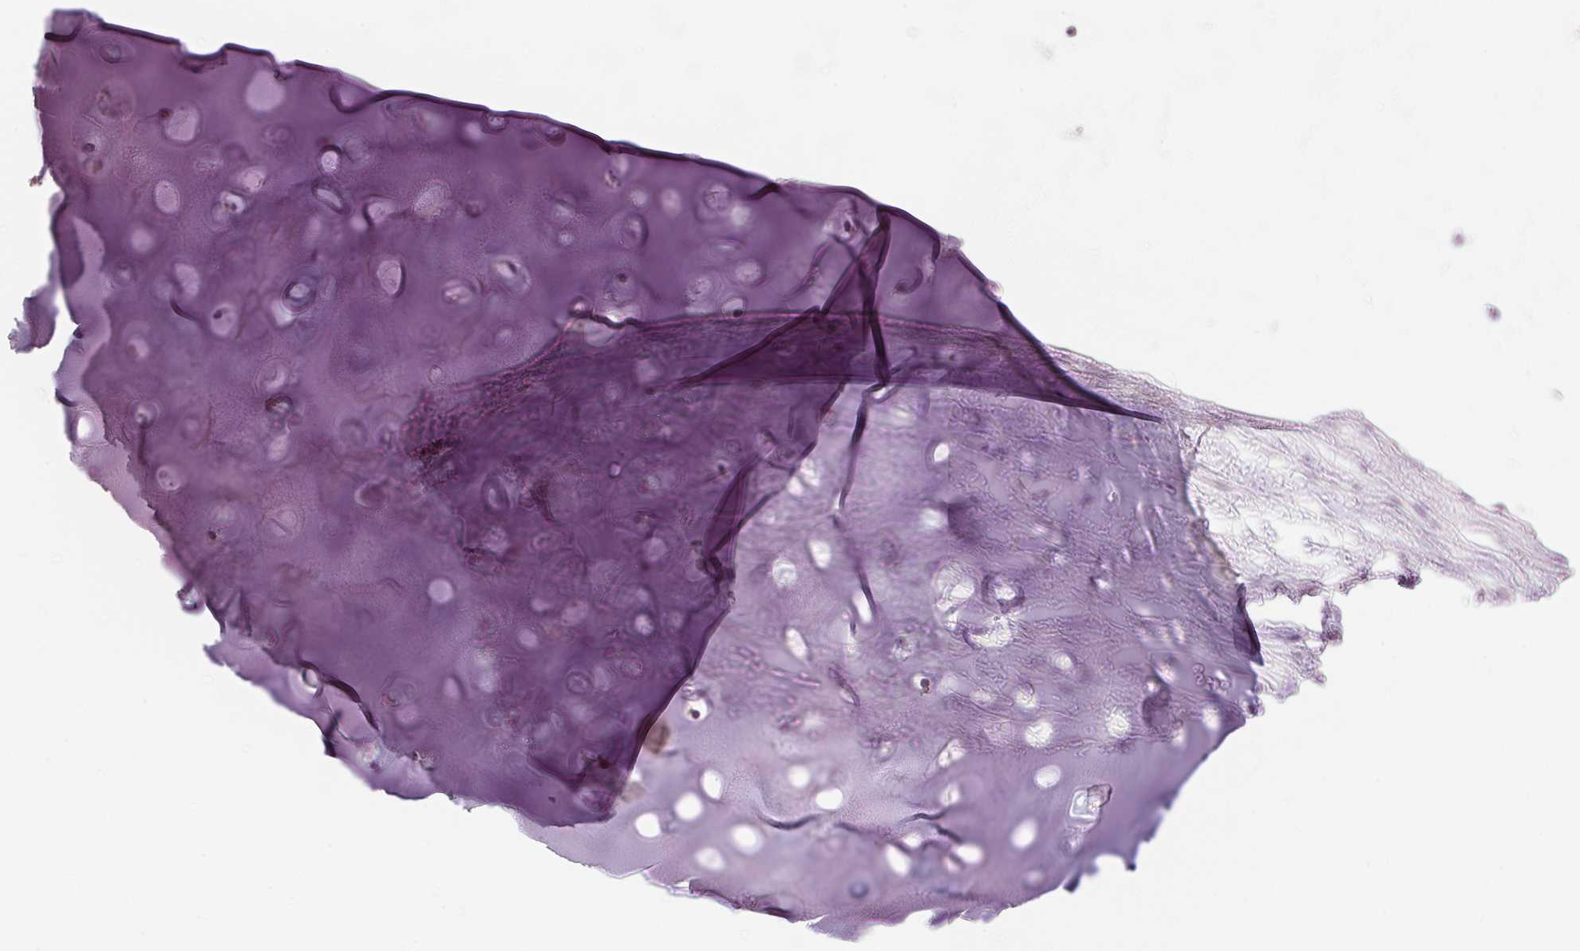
{"staining": {"intensity": "negative", "quantity": "none", "location": "none"}, "tissue": "adipose tissue", "cell_type": "Adipocytes", "image_type": "normal", "snomed": [{"axis": "morphology", "description": "Normal tissue, NOS"}, {"axis": "topography", "description": "Cartilage tissue"}, {"axis": "topography", "description": "Bronchus"}], "caption": "Adipocytes show no significant positivity in unremarkable adipose tissue.", "gene": "CYP11B1", "patient": {"sex": "male", "age": 58}}